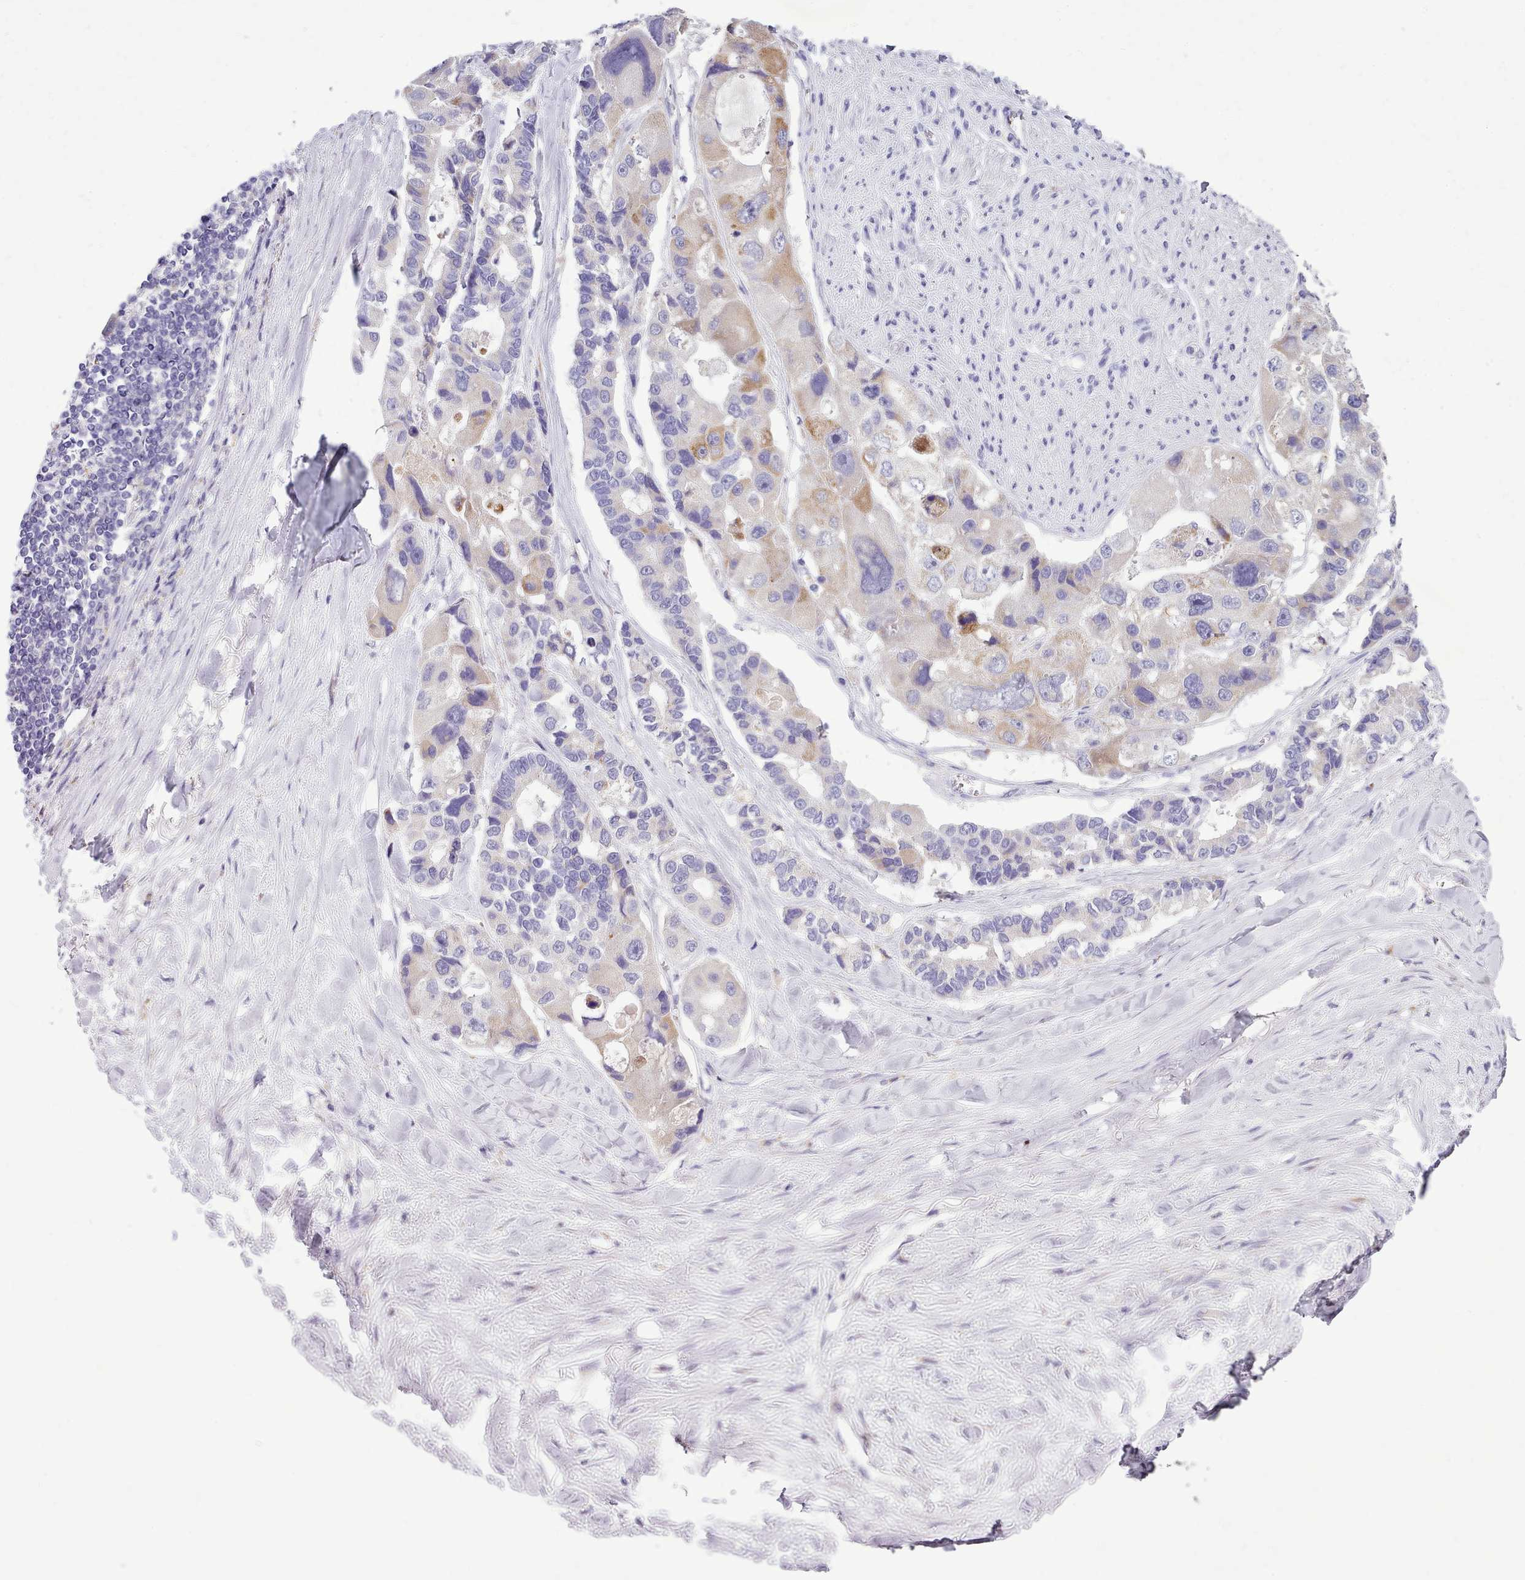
{"staining": {"intensity": "moderate", "quantity": "<25%", "location": "cytoplasmic/membranous"}, "tissue": "lung cancer", "cell_type": "Tumor cells", "image_type": "cancer", "snomed": [{"axis": "morphology", "description": "Adenocarcinoma, NOS"}, {"axis": "topography", "description": "Lung"}], "caption": "A high-resolution image shows IHC staining of lung cancer, which reveals moderate cytoplasmic/membranous positivity in approximately <25% of tumor cells.", "gene": "FAM83E", "patient": {"sex": "female", "age": 54}}